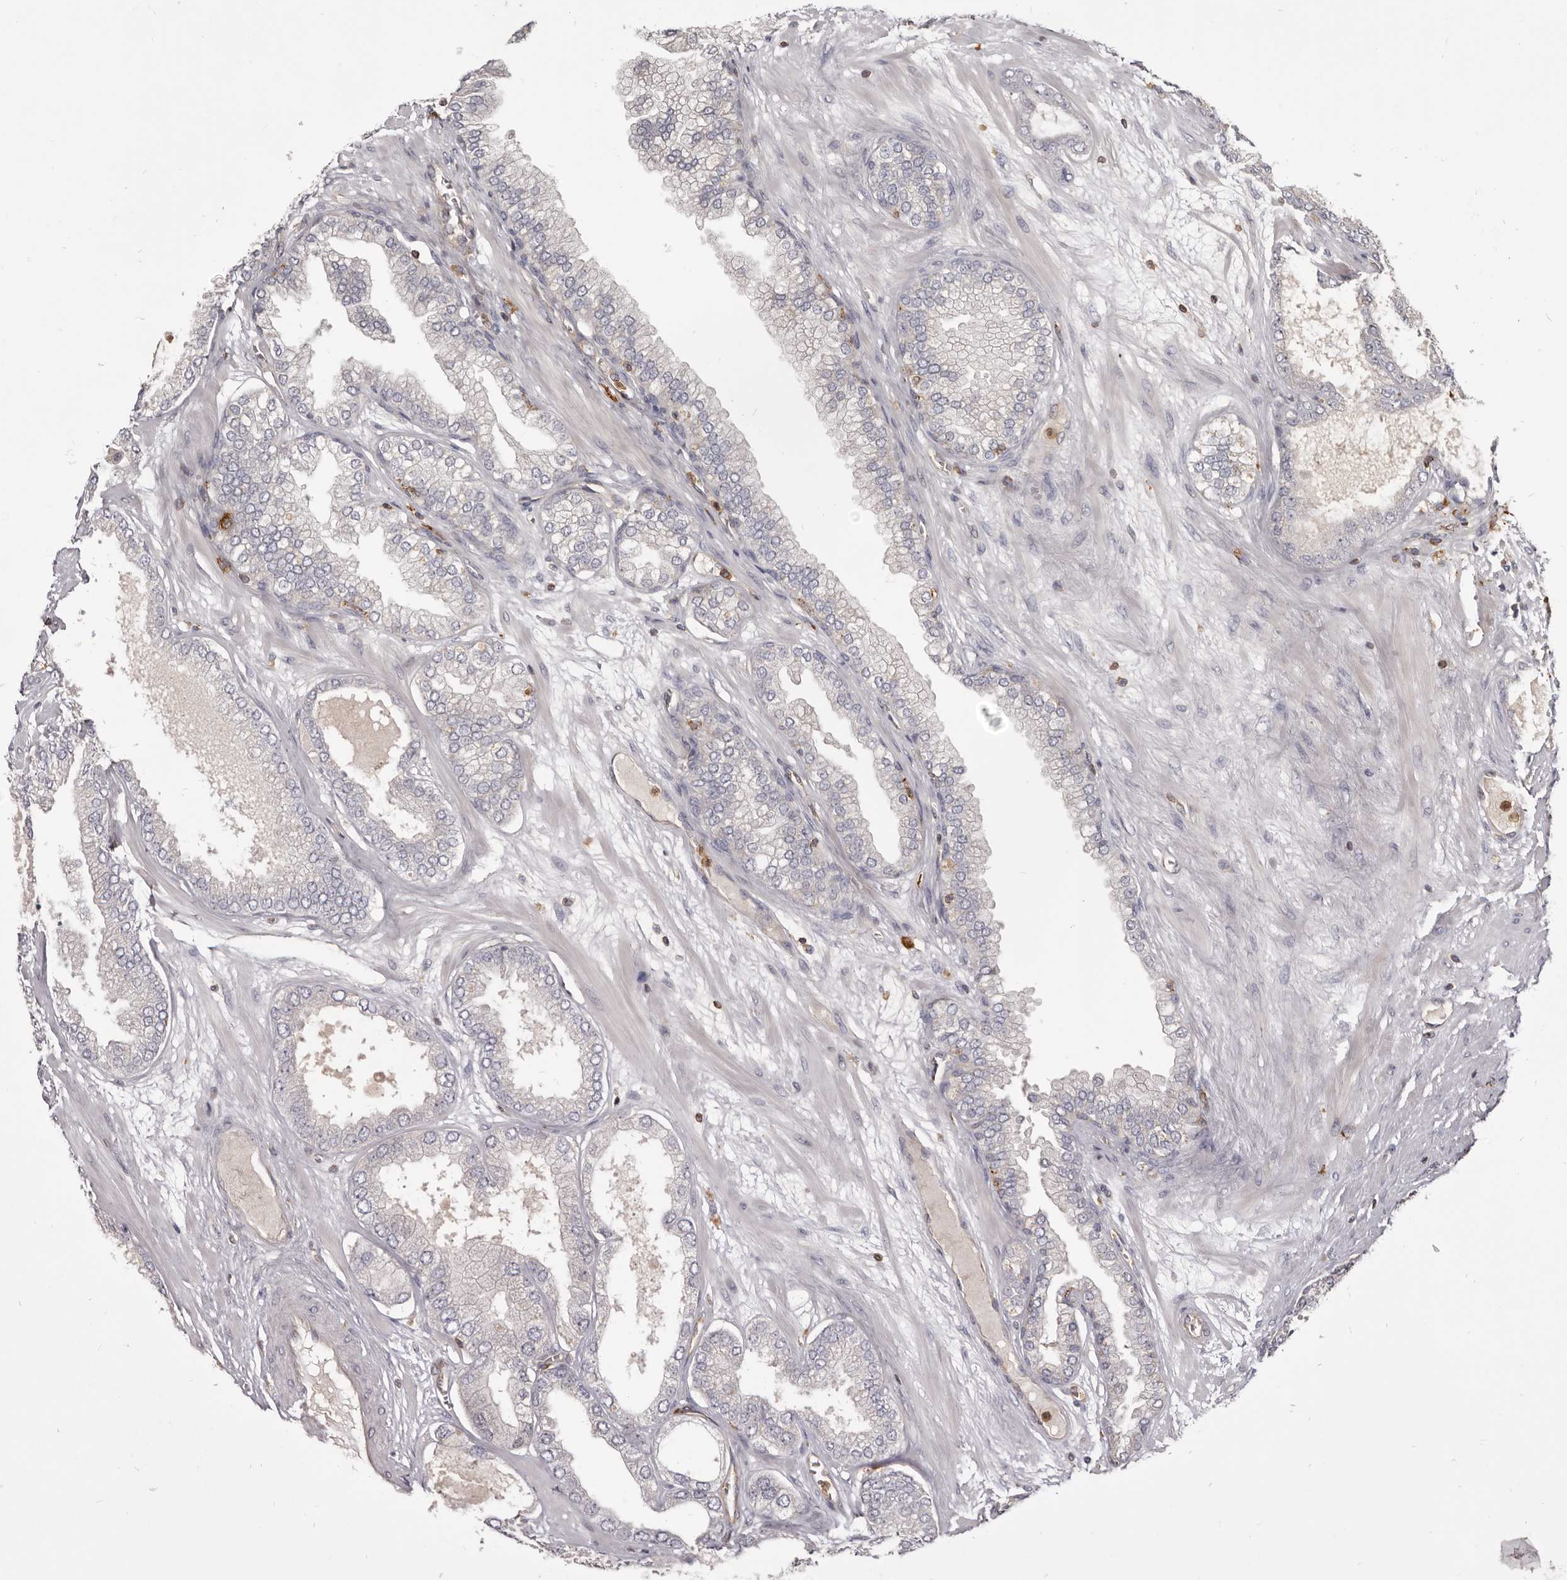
{"staining": {"intensity": "negative", "quantity": "none", "location": "none"}, "tissue": "prostate cancer", "cell_type": "Tumor cells", "image_type": "cancer", "snomed": [{"axis": "morphology", "description": "Adenocarcinoma, High grade"}, {"axis": "topography", "description": "Prostate"}], "caption": "This is a micrograph of immunohistochemistry (IHC) staining of high-grade adenocarcinoma (prostate), which shows no expression in tumor cells. The staining is performed using DAB (3,3'-diaminobenzidine) brown chromogen with nuclei counter-stained in using hematoxylin.", "gene": "CBL", "patient": {"sex": "male", "age": 58}}